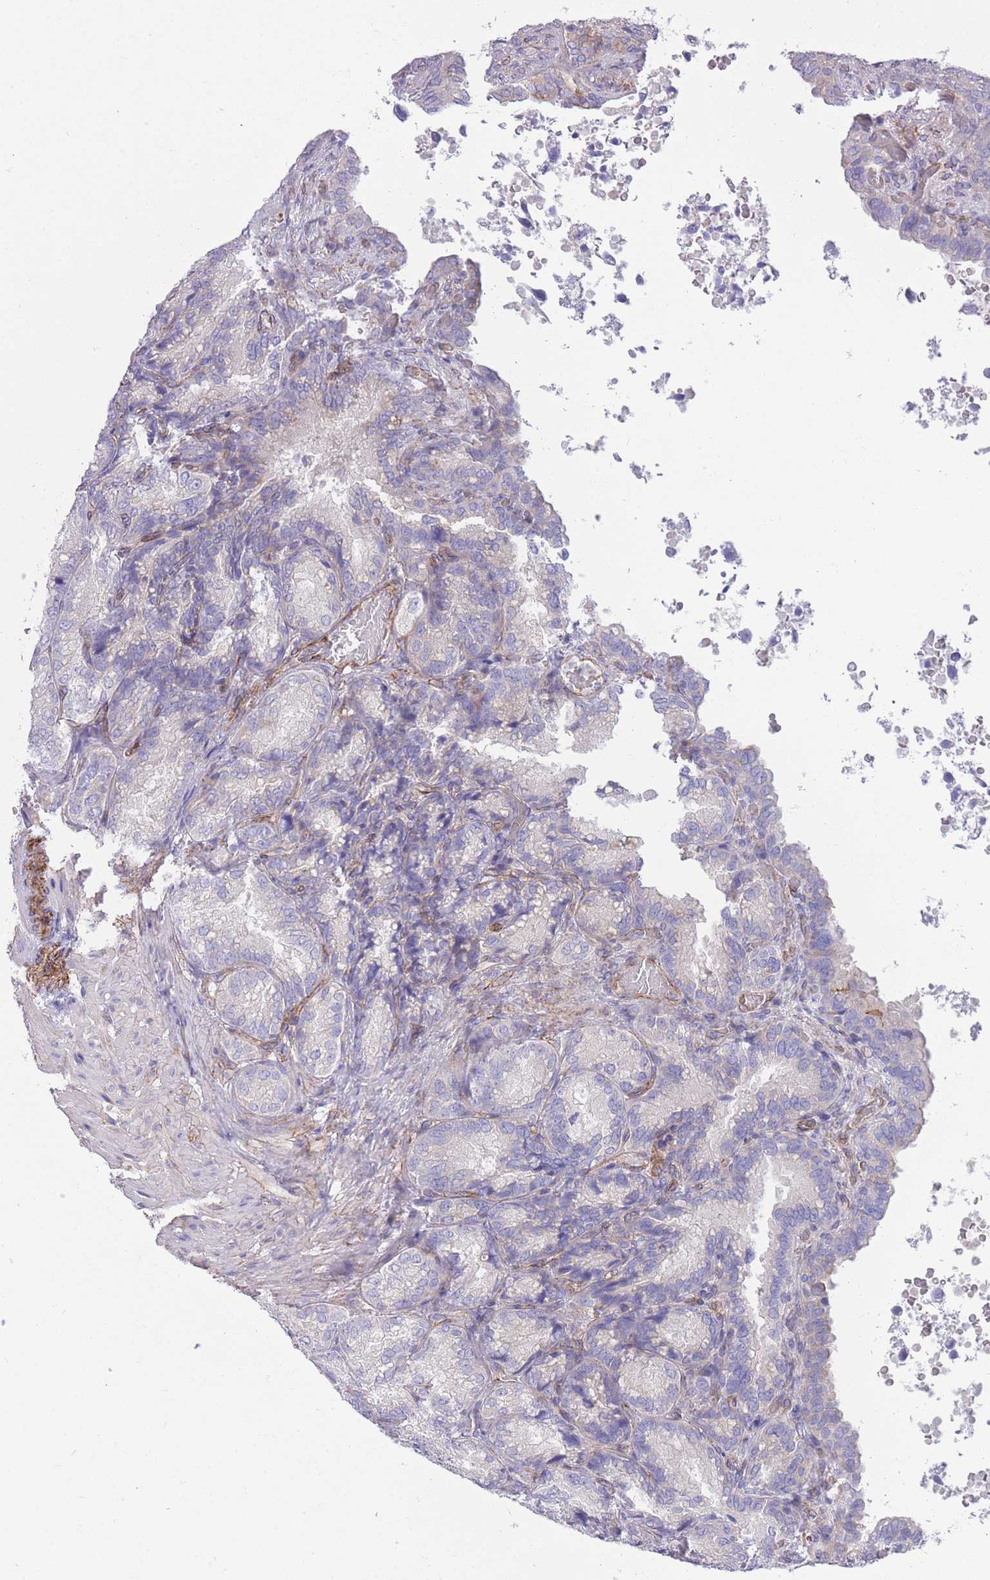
{"staining": {"intensity": "negative", "quantity": "none", "location": "none"}, "tissue": "seminal vesicle", "cell_type": "Glandular cells", "image_type": "normal", "snomed": [{"axis": "morphology", "description": "Normal tissue, NOS"}, {"axis": "topography", "description": "Seminal veicle"}], "caption": "This is a histopathology image of immunohistochemistry staining of unremarkable seminal vesicle, which shows no positivity in glandular cells.", "gene": "RGS11", "patient": {"sex": "male", "age": 58}}